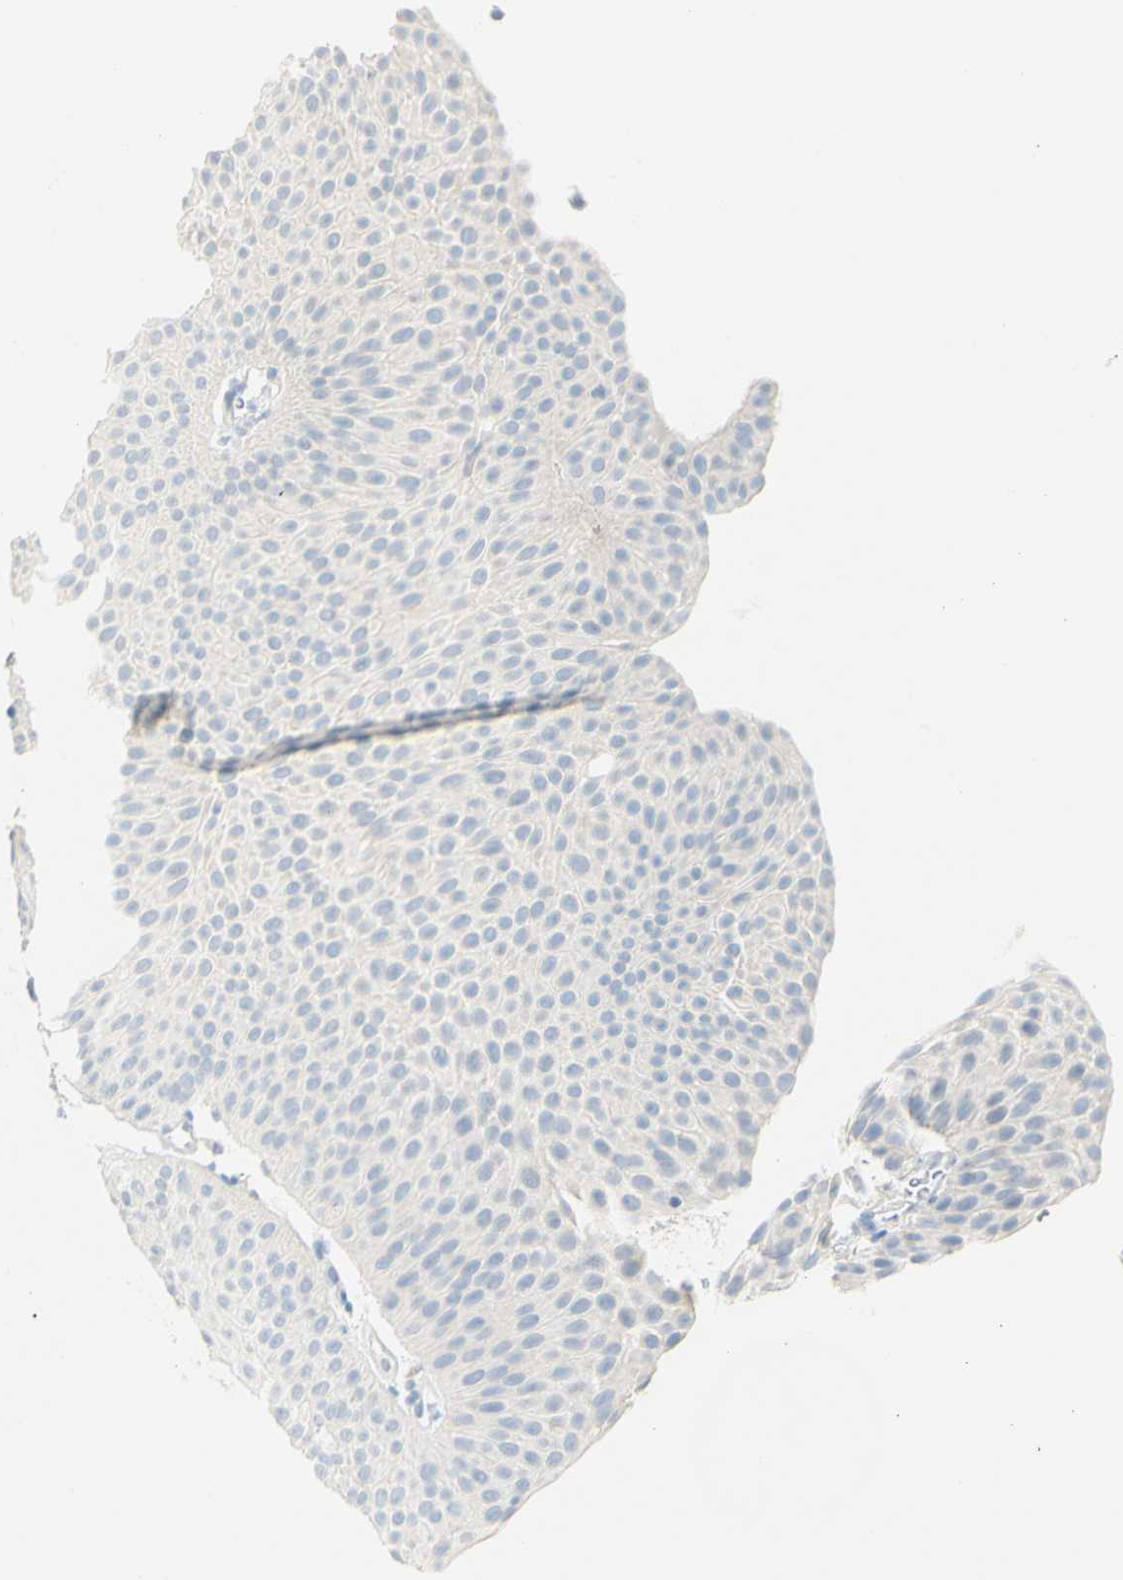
{"staining": {"intensity": "negative", "quantity": "none", "location": "none"}, "tissue": "urothelial cancer", "cell_type": "Tumor cells", "image_type": "cancer", "snomed": [{"axis": "morphology", "description": "Urothelial carcinoma, Low grade"}, {"axis": "topography", "description": "Urinary bladder"}], "caption": "Tumor cells are negative for brown protein staining in urothelial cancer.", "gene": "TSPAN1", "patient": {"sex": "female", "age": 60}}